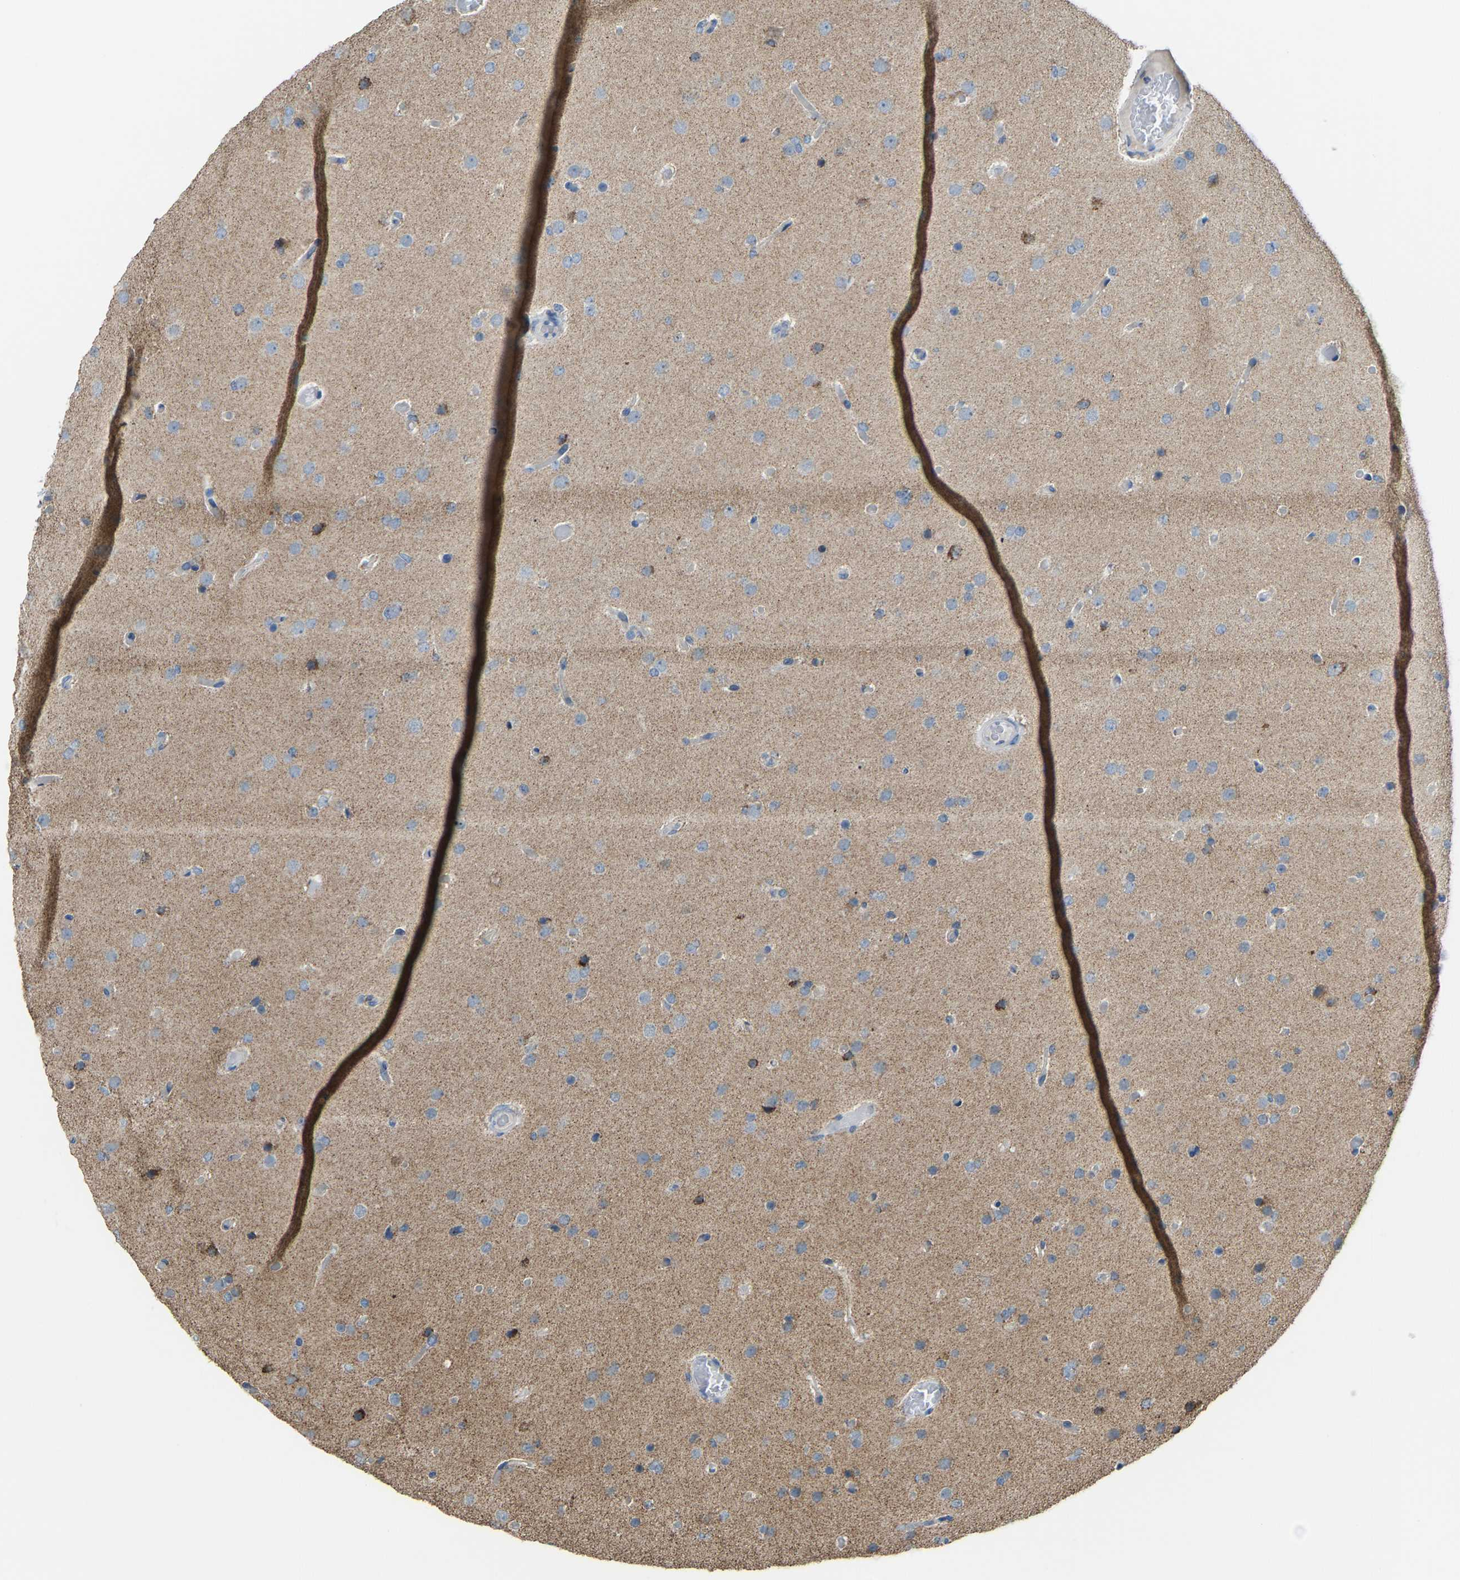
{"staining": {"intensity": "moderate", "quantity": "<25%", "location": "cytoplasmic/membranous"}, "tissue": "glioma", "cell_type": "Tumor cells", "image_type": "cancer", "snomed": [{"axis": "morphology", "description": "Glioma, malignant, High grade"}, {"axis": "topography", "description": "Cerebral cortex"}], "caption": "A histopathology image of human glioma stained for a protein exhibits moderate cytoplasmic/membranous brown staining in tumor cells. Nuclei are stained in blue.", "gene": "CANT1", "patient": {"sex": "female", "age": 36}}